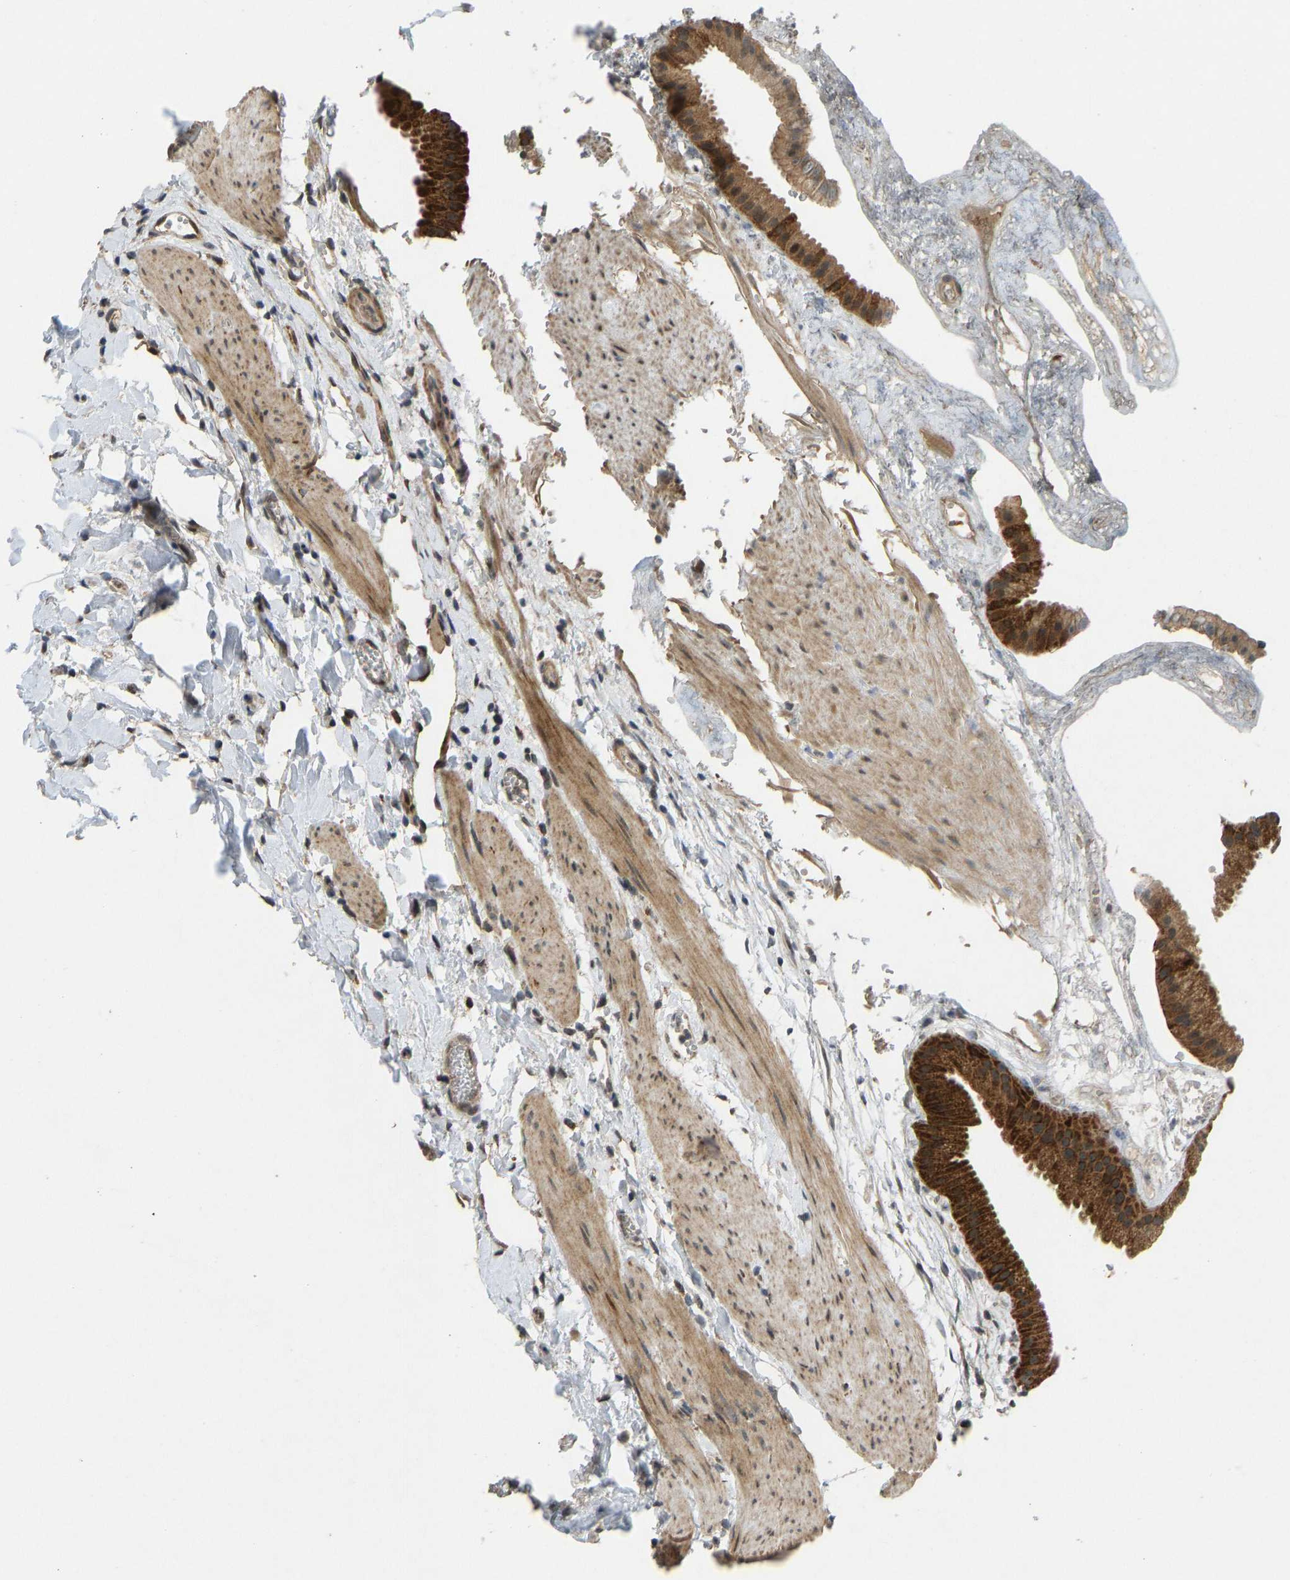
{"staining": {"intensity": "strong", "quantity": ">75%", "location": "cytoplasmic/membranous"}, "tissue": "gallbladder", "cell_type": "Glandular cells", "image_type": "normal", "snomed": [{"axis": "morphology", "description": "Normal tissue, NOS"}, {"axis": "topography", "description": "Gallbladder"}], "caption": "Immunohistochemistry of unremarkable human gallbladder exhibits high levels of strong cytoplasmic/membranous expression in about >75% of glandular cells. Using DAB (3,3'-diaminobenzidine) (brown) and hematoxylin (blue) stains, captured at high magnification using brightfield microscopy.", "gene": "ACADS", "patient": {"sex": "female", "age": 64}}